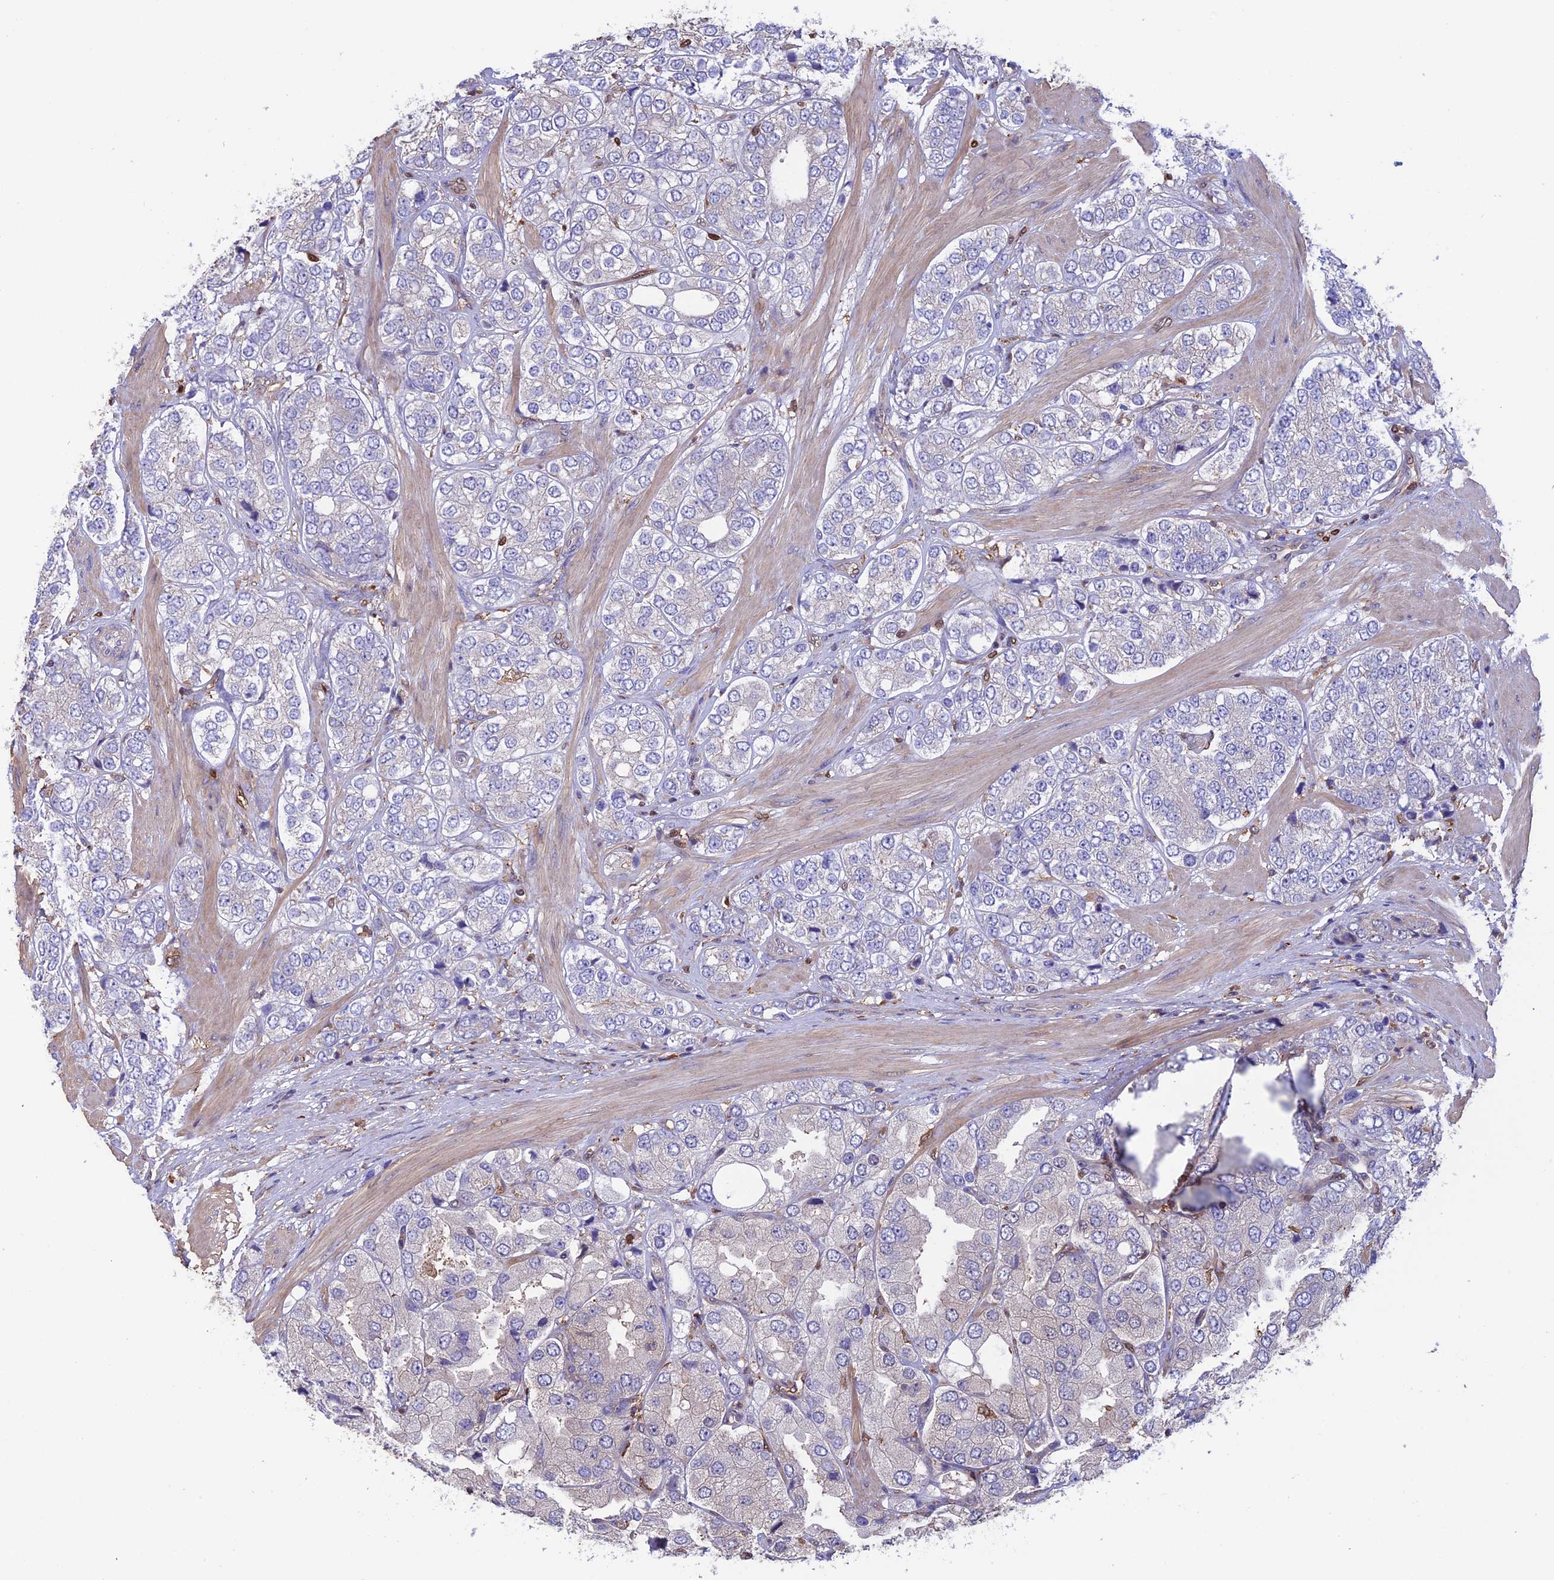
{"staining": {"intensity": "negative", "quantity": "none", "location": "none"}, "tissue": "prostate cancer", "cell_type": "Tumor cells", "image_type": "cancer", "snomed": [{"axis": "morphology", "description": "Adenocarcinoma, High grade"}, {"axis": "topography", "description": "Prostate"}], "caption": "Tumor cells are negative for brown protein staining in prostate adenocarcinoma (high-grade). The staining was performed using DAB to visualize the protein expression in brown, while the nuclei were stained in blue with hematoxylin (Magnification: 20x).", "gene": "ARHGAP18", "patient": {"sex": "male", "age": 50}}